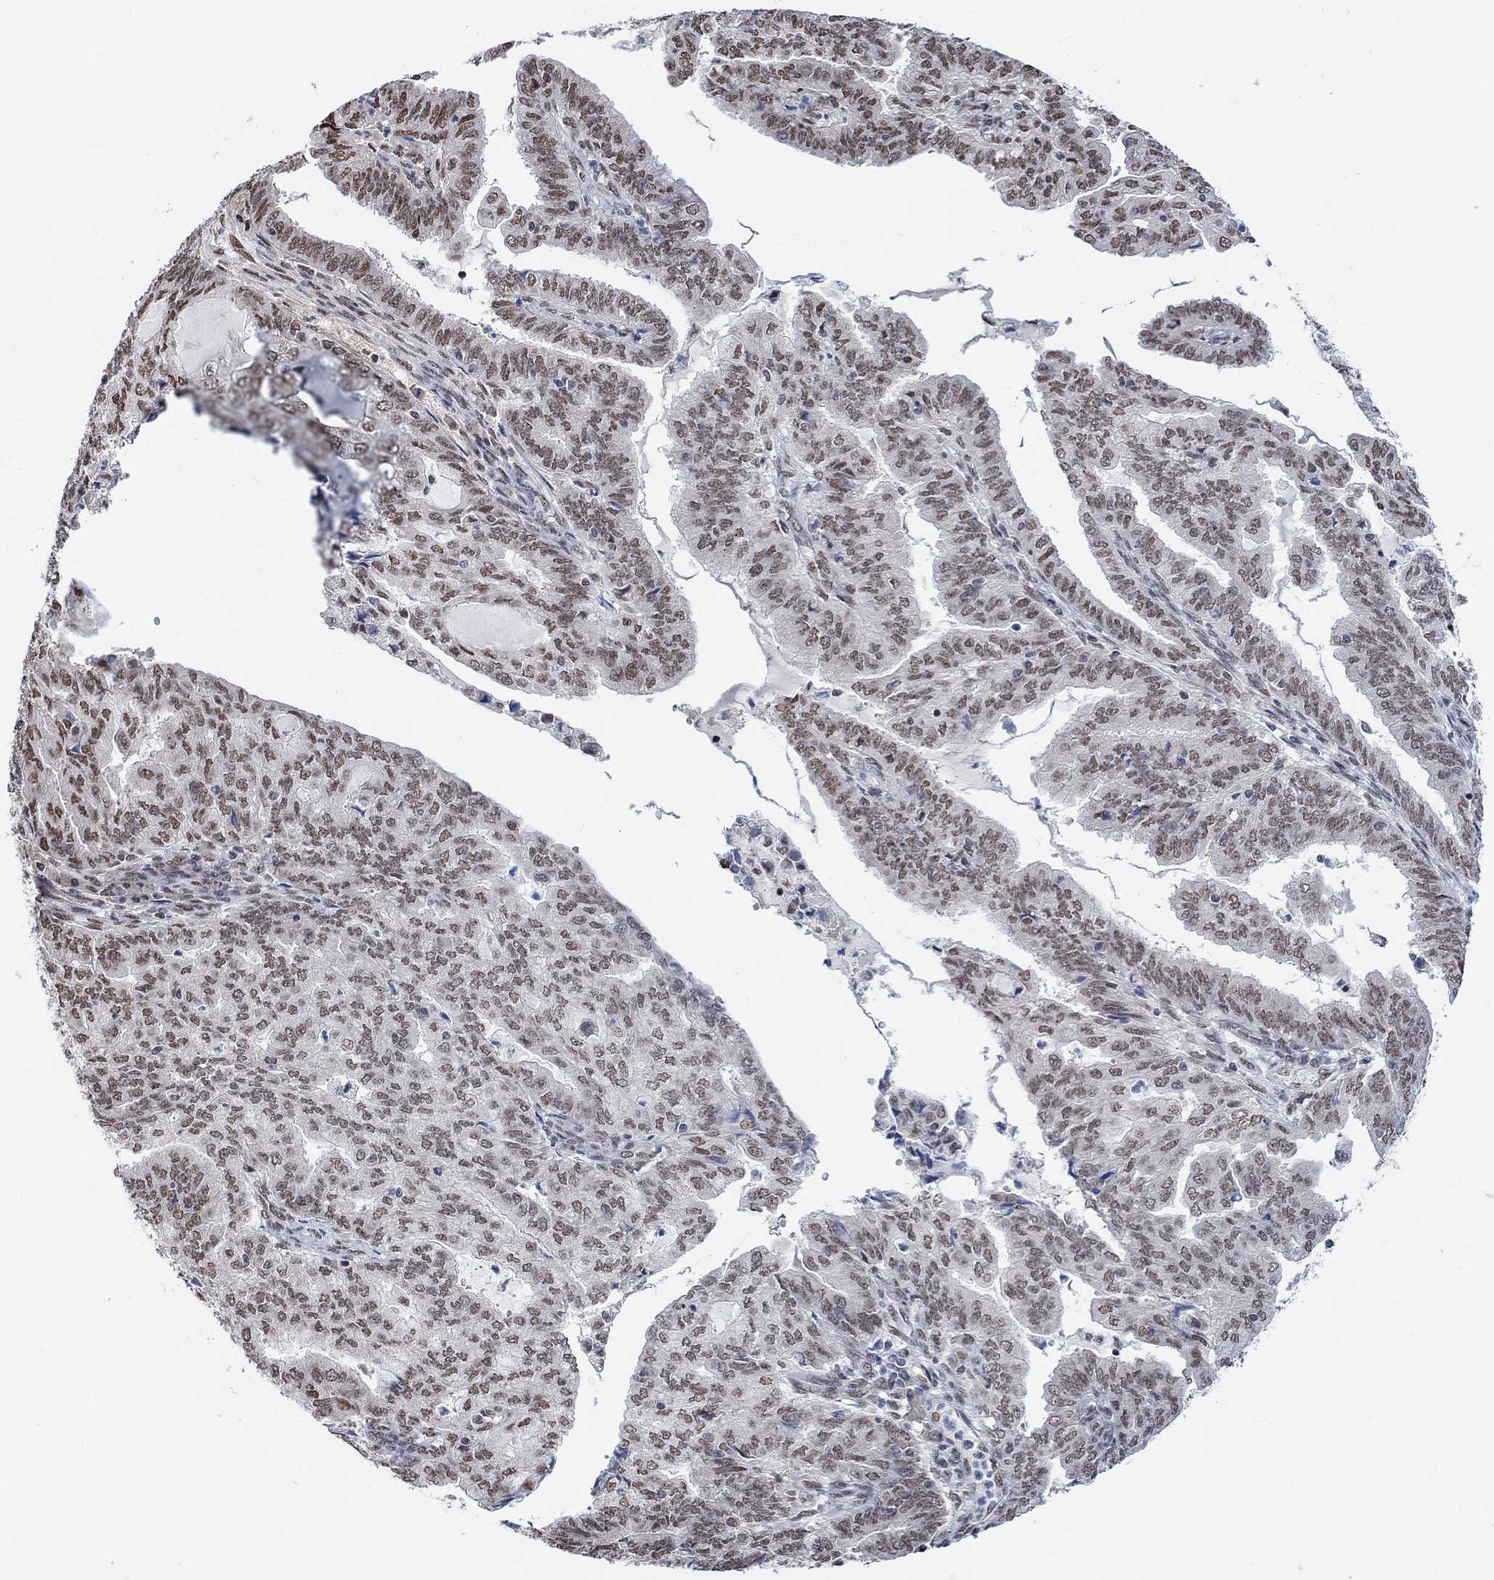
{"staining": {"intensity": "moderate", "quantity": "25%-75%", "location": "nuclear"}, "tissue": "endometrial cancer", "cell_type": "Tumor cells", "image_type": "cancer", "snomed": [{"axis": "morphology", "description": "Adenocarcinoma, NOS"}, {"axis": "topography", "description": "Endometrium"}], "caption": "IHC (DAB) staining of adenocarcinoma (endometrial) displays moderate nuclear protein staining in approximately 25%-75% of tumor cells. (DAB IHC, brown staining for protein, blue staining for nuclei).", "gene": "USP39", "patient": {"sex": "female", "age": 82}}